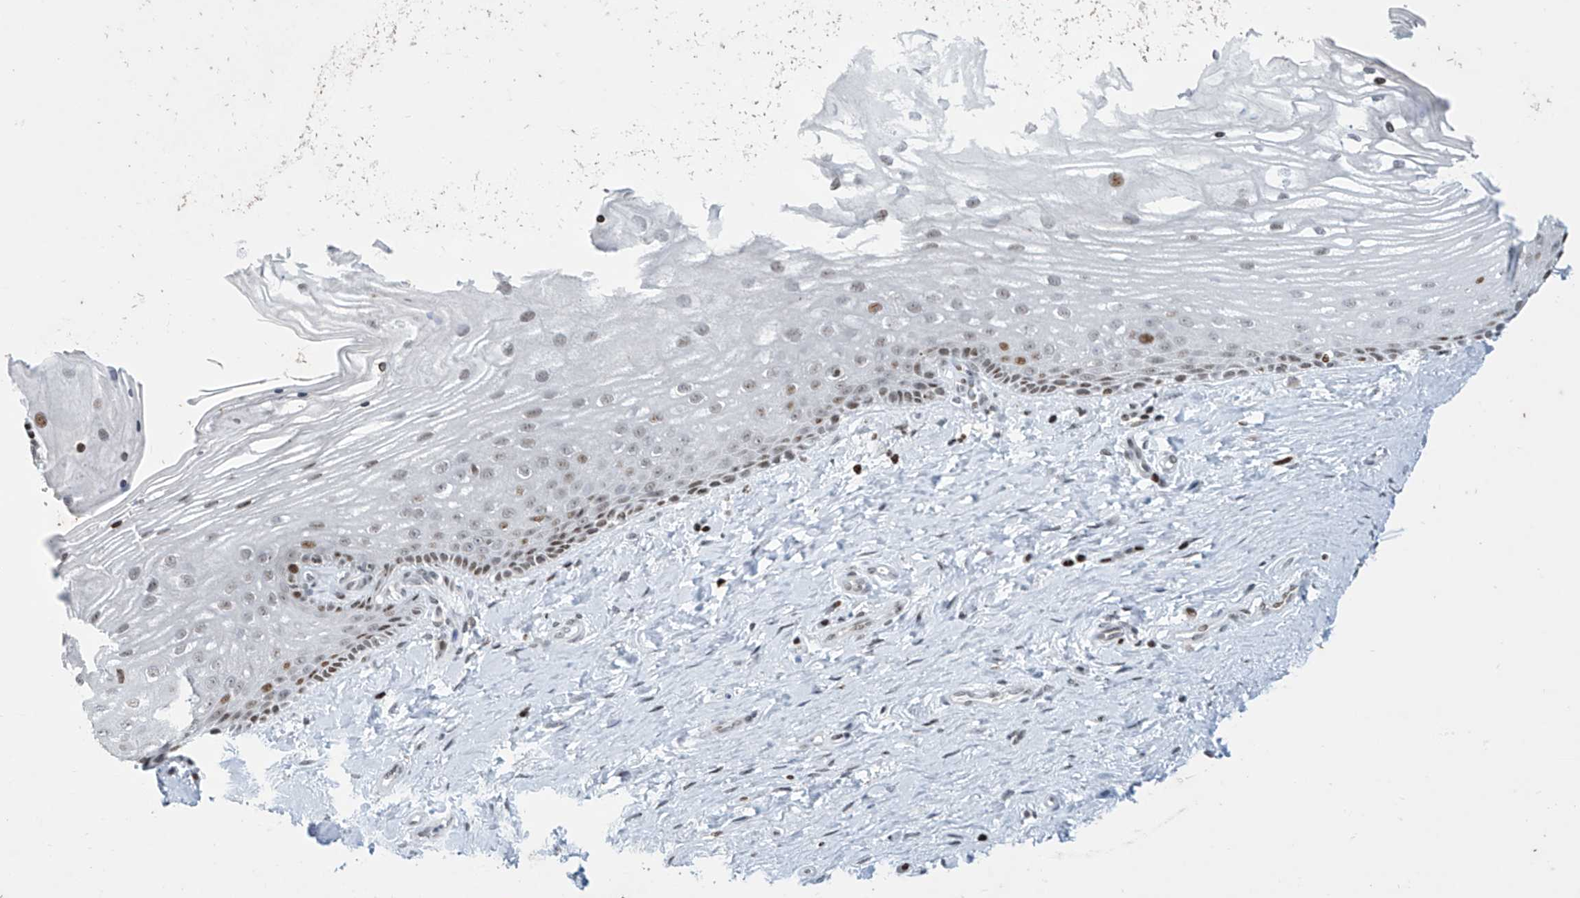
{"staining": {"intensity": "moderate", "quantity": ">75%", "location": "nuclear"}, "tissue": "vagina", "cell_type": "Squamous epithelial cells", "image_type": "normal", "snomed": [{"axis": "morphology", "description": "Normal tissue, NOS"}, {"axis": "topography", "description": "Vagina"}], "caption": "Immunohistochemistry photomicrograph of unremarkable vagina: vagina stained using immunohistochemistry shows medium levels of moderate protein expression localized specifically in the nuclear of squamous epithelial cells, appearing as a nuclear brown color.", "gene": "RFX7", "patient": {"sex": "female", "age": 46}}